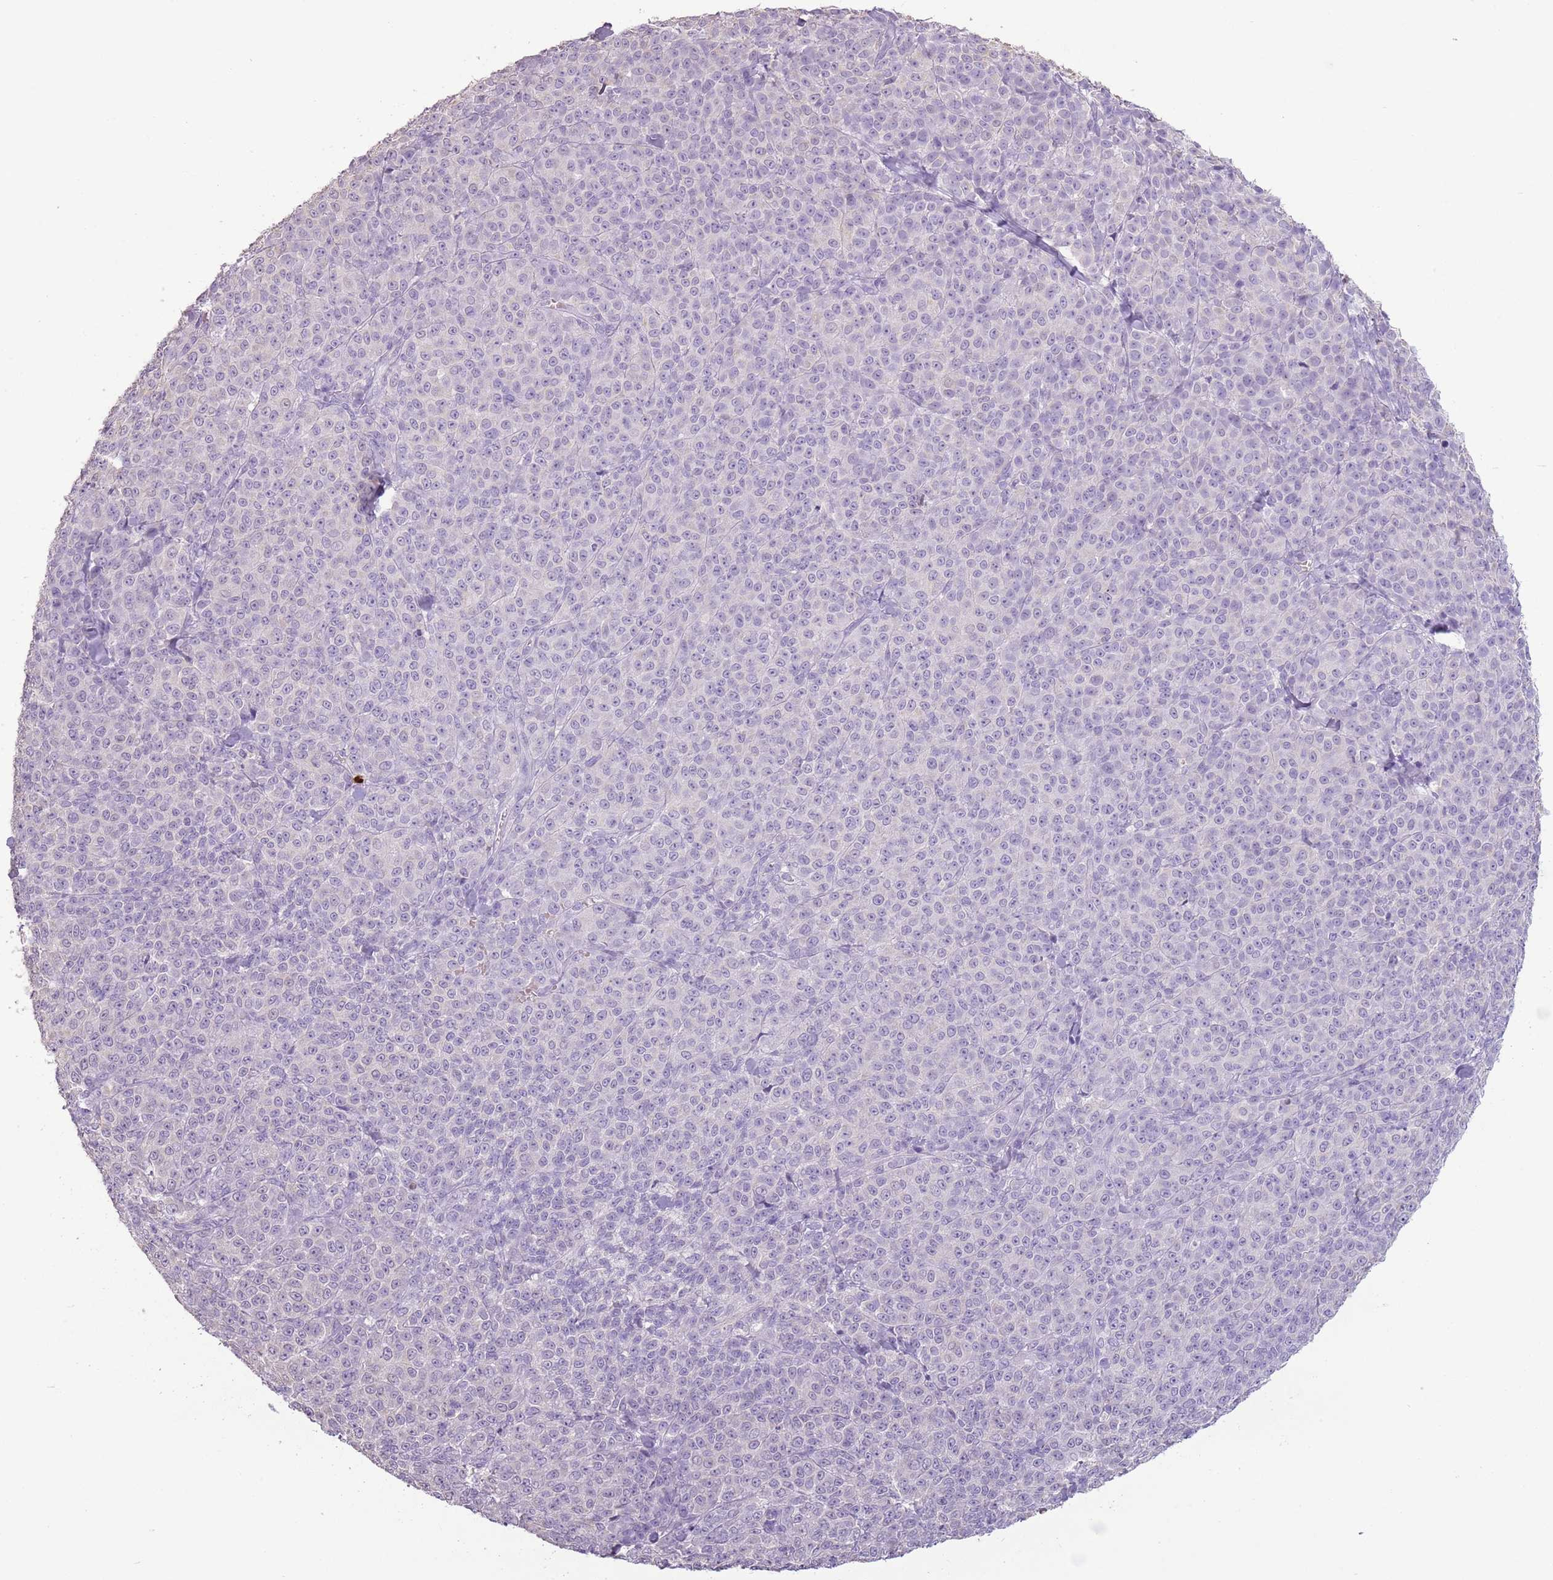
{"staining": {"intensity": "negative", "quantity": "none", "location": "none"}, "tissue": "melanoma", "cell_type": "Tumor cells", "image_type": "cancer", "snomed": [{"axis": "morphology", "description": "Normal tissue, NOS"}, {"axis": "morphology", "description": "Malignant melanoma, NOS"}, {"axis": "topography", "description": "Skin"}], "caption": "This is an IHC histopathology image of melanoma. There is no positivity in tumor cells.", "gene": "CELF6", "patient": {"sex": "female", "age": 34}}